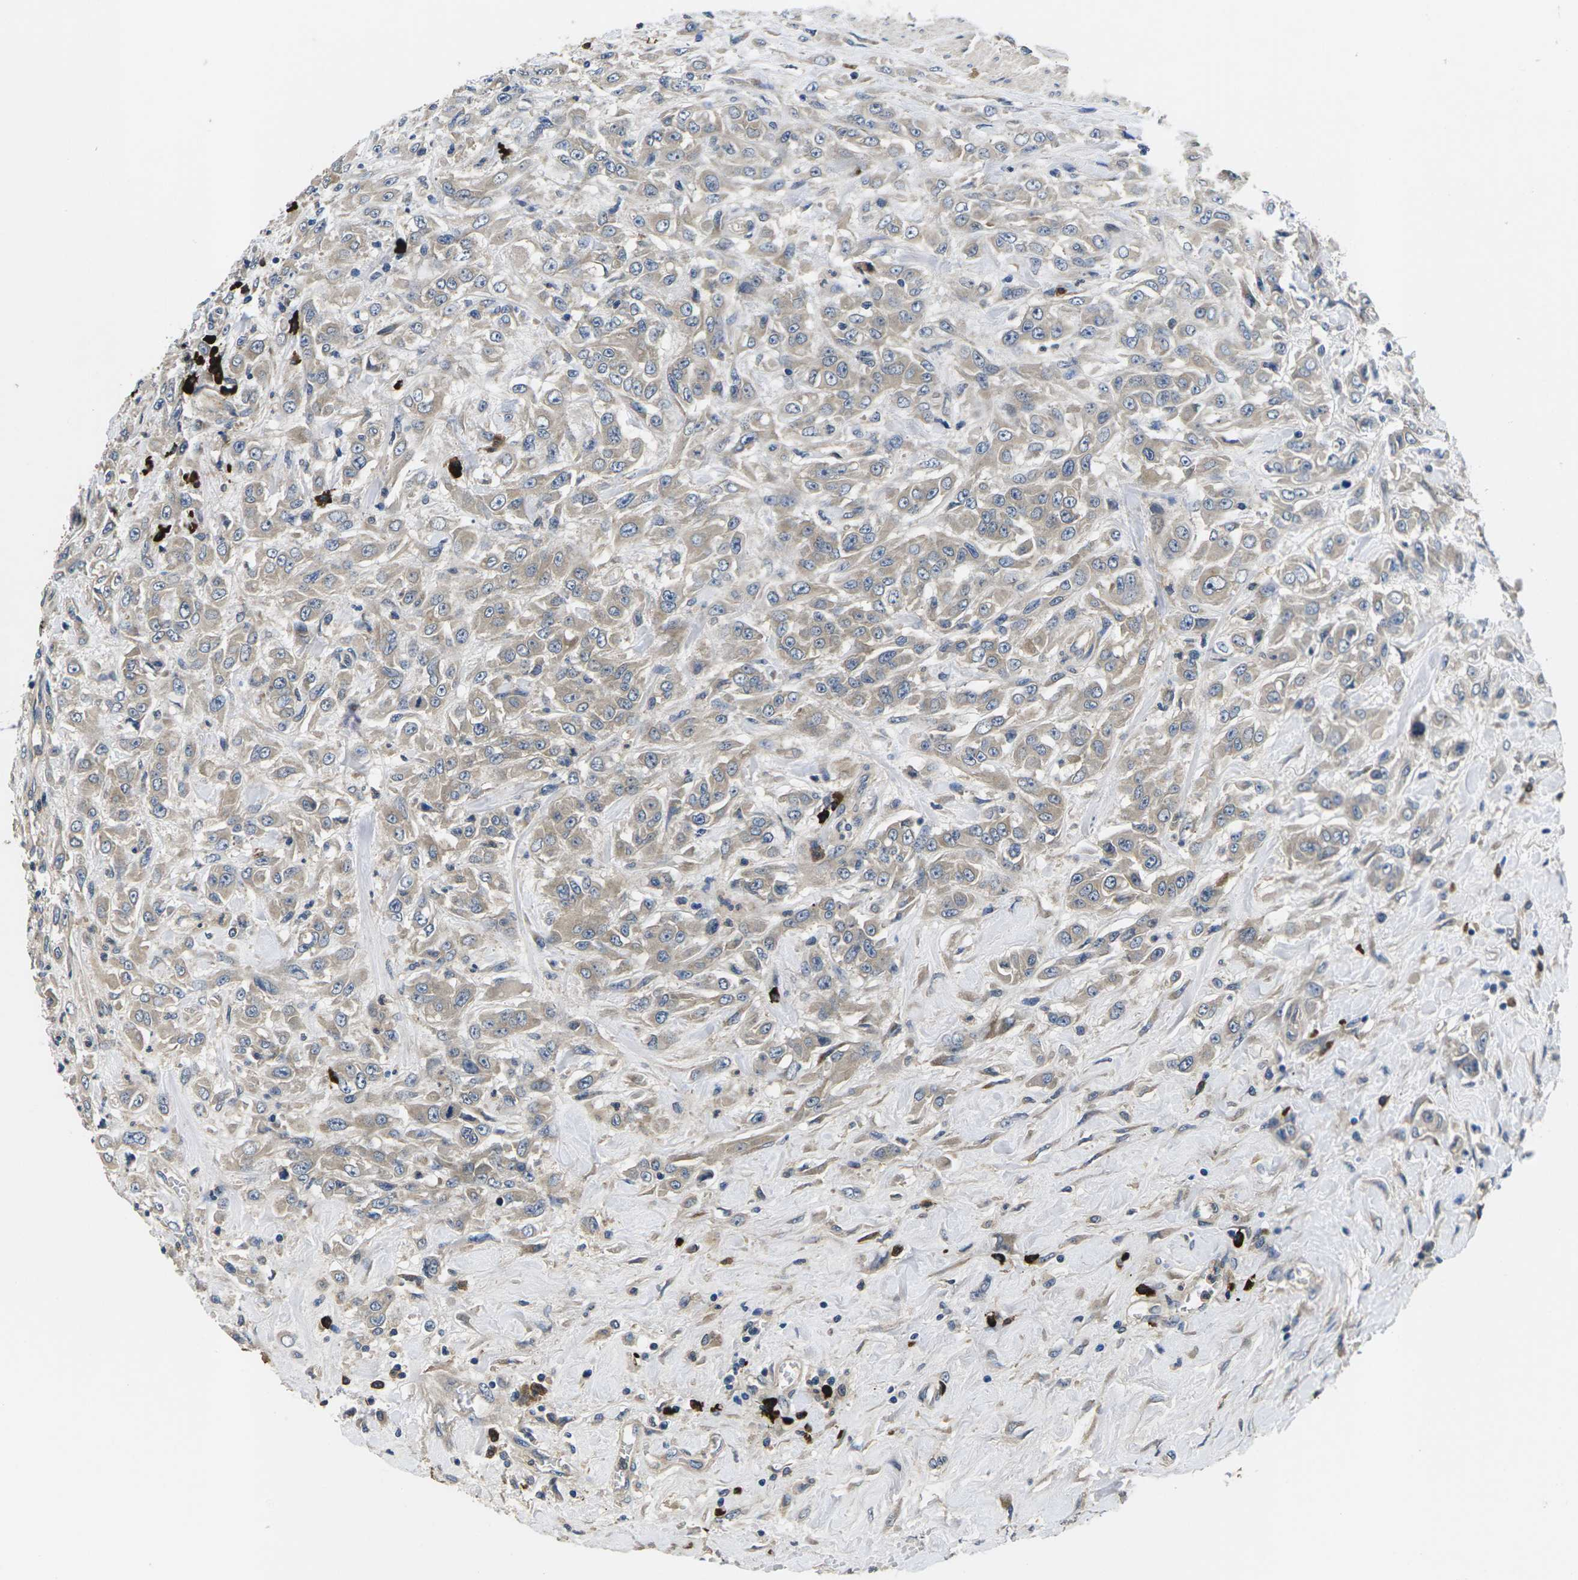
{"staining": {"intensity": "weak", "quantity": "<25%", "location": "cytoplasmic/membranous"}, "tissue": "urothelial cancer", "cell_type": "Tumor cells", "image_type": "cancer", "snomed": [{"axis": "morphology", "description": "Urothelial carcinoma, High grade"}, {"axis": "topography", "description": "Urinary bladder"}], "caption": "Urothelial cancer stained for a protein using immunohistochemistry (IHC) exhibits no positivity tumor cells.", "gene": "PLCE1", "patient": {"sex": "male", "age": 46}}